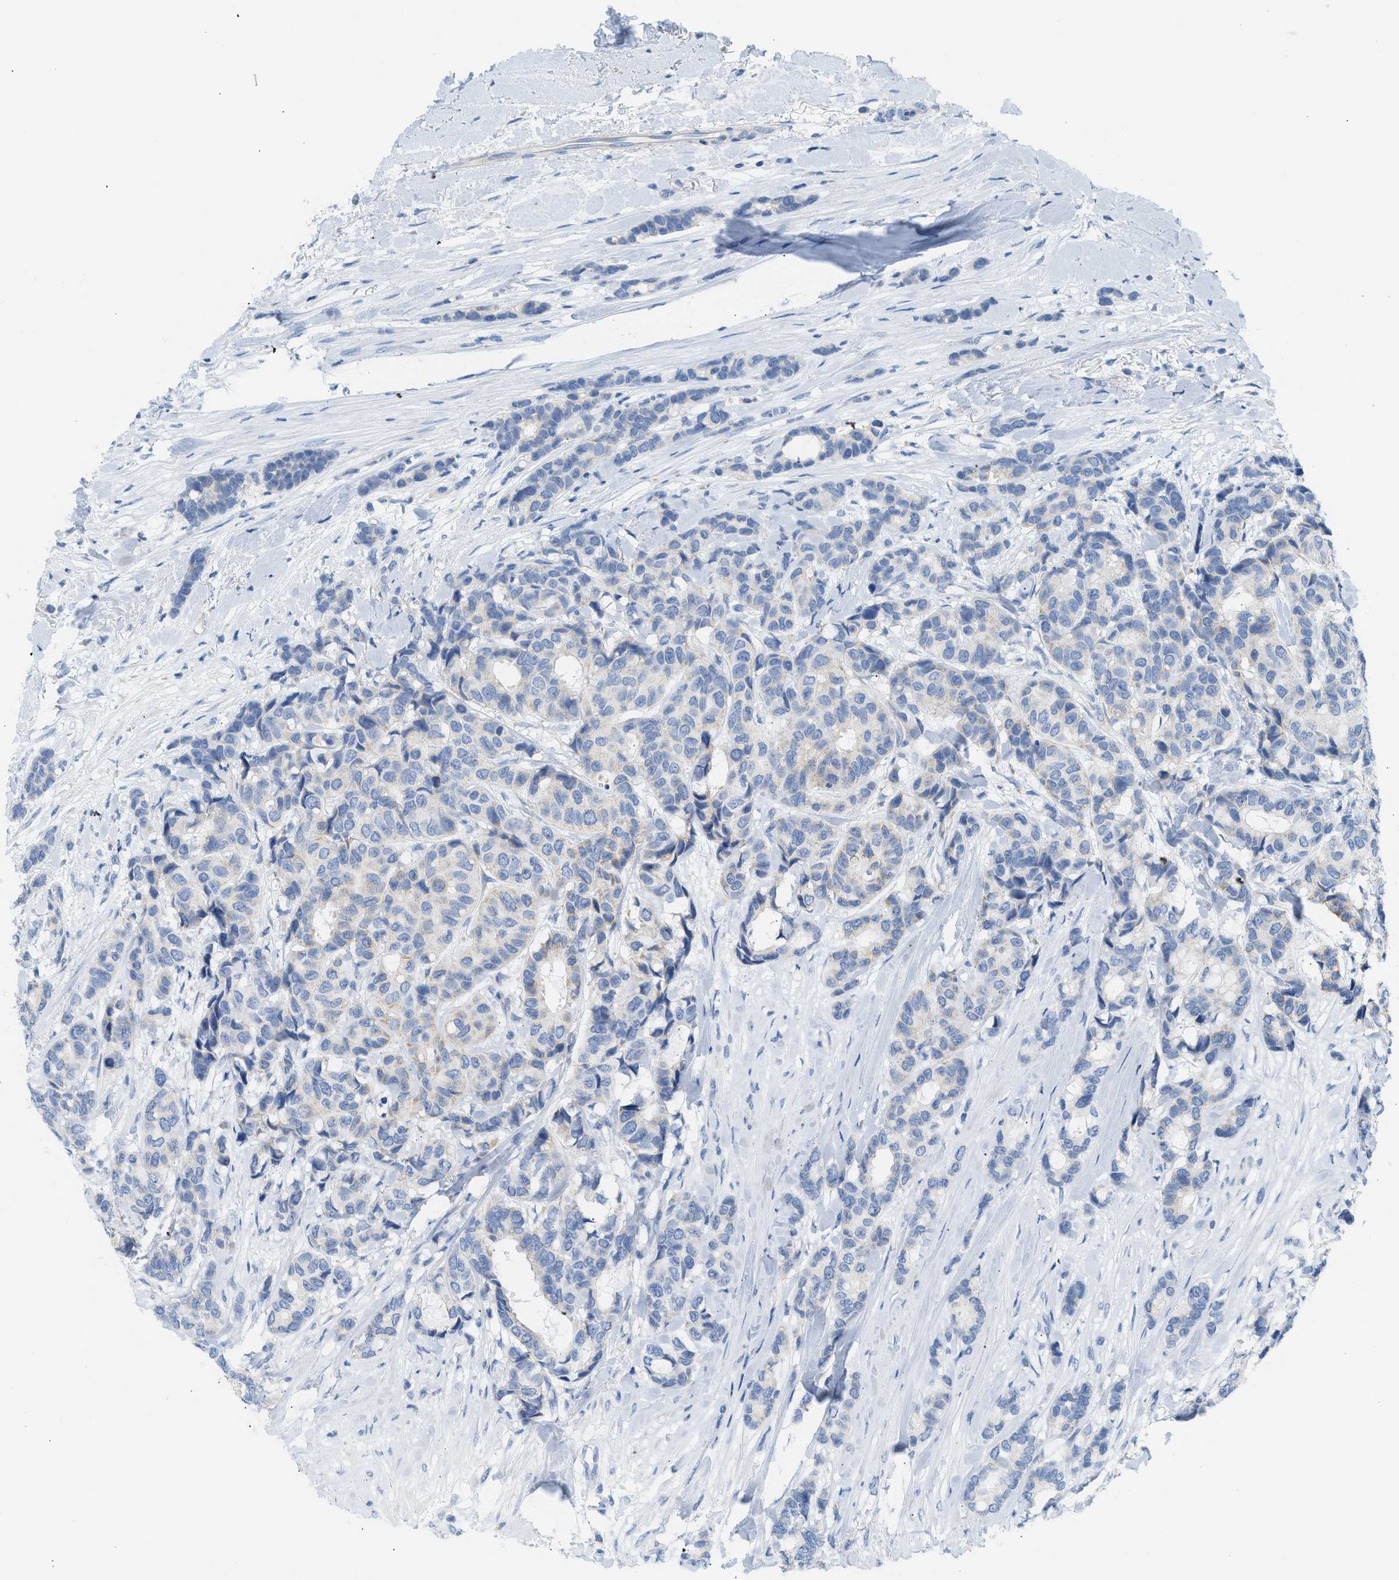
{"staining": {"intensity": "weak", "quantity": "<25%", "location": "cytoplasmic/membranous"}, "tissue": "breast cancer", "cell_type": "Tumor cells", "image_type": "cancer", "snomed": [{"axis": "morphology", "description": "Duct carcinoma"}, {"axis": "topography", "description": "Breast"}], "caption": "Tumor cells are negative for brown protein staining in breast cancer (infiltrating ductal carcinoma).", "gene": "NDUFS8", "patient": {"sex": "female", "age": 87}}